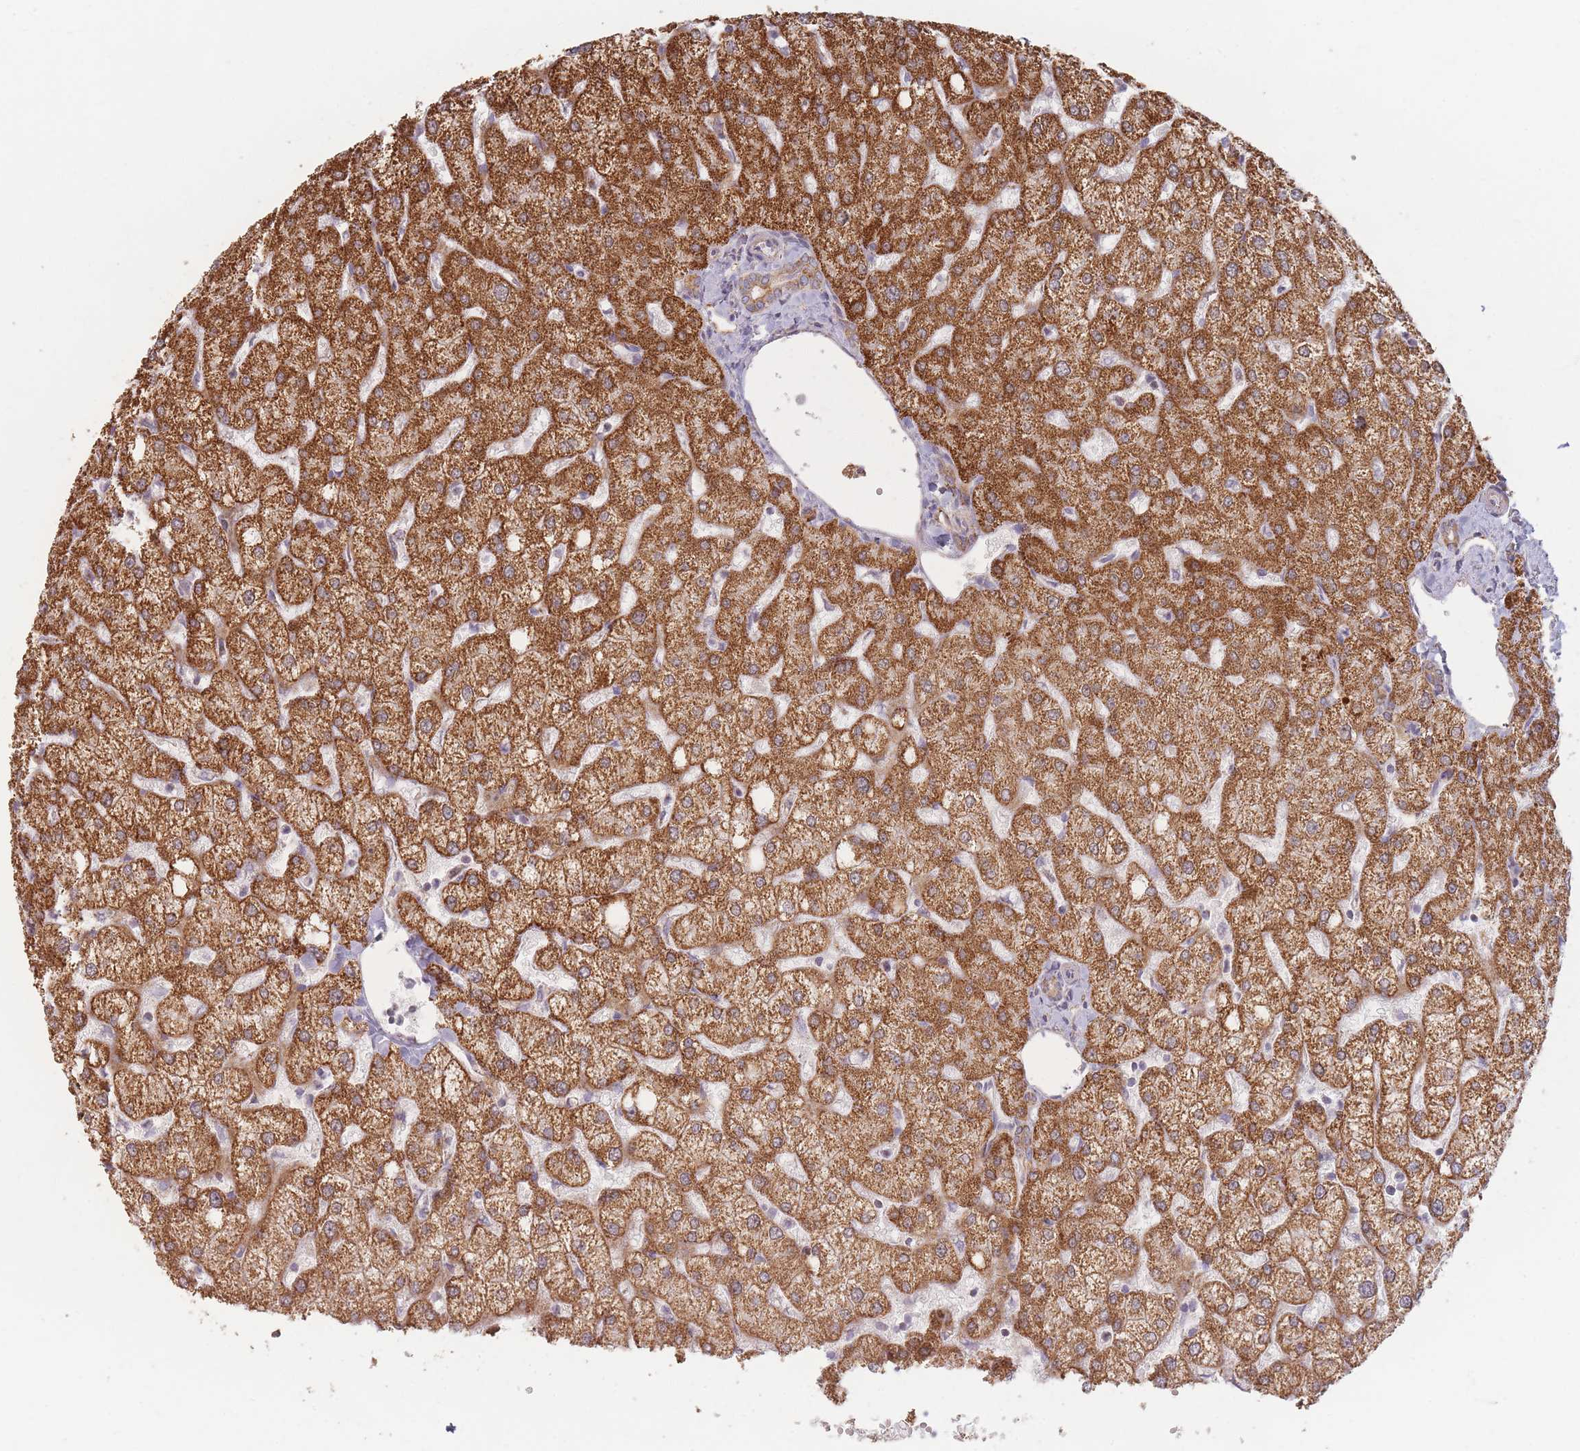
{"staining": {"intensity": "moderate", "quantity": "25%-75%", "location": "cytoplasmic/membranous"}, "tissue": "liver", "cell_type": "Cholangiocytes", "image_type": "normal", "snomed": [{"axis": "morphology", "description": "Normal tissue, NOS"}, {"axis": "topography", "description": "Liver"}], "caption": "Immunohistochemistry of normal human liver displays medium levels of moderate cytoplasmic/membranous expression in about 25%-75% of cholangiocytes.", "gene": "ESRP2", "patient": {"sex": "female", "age": 54}}